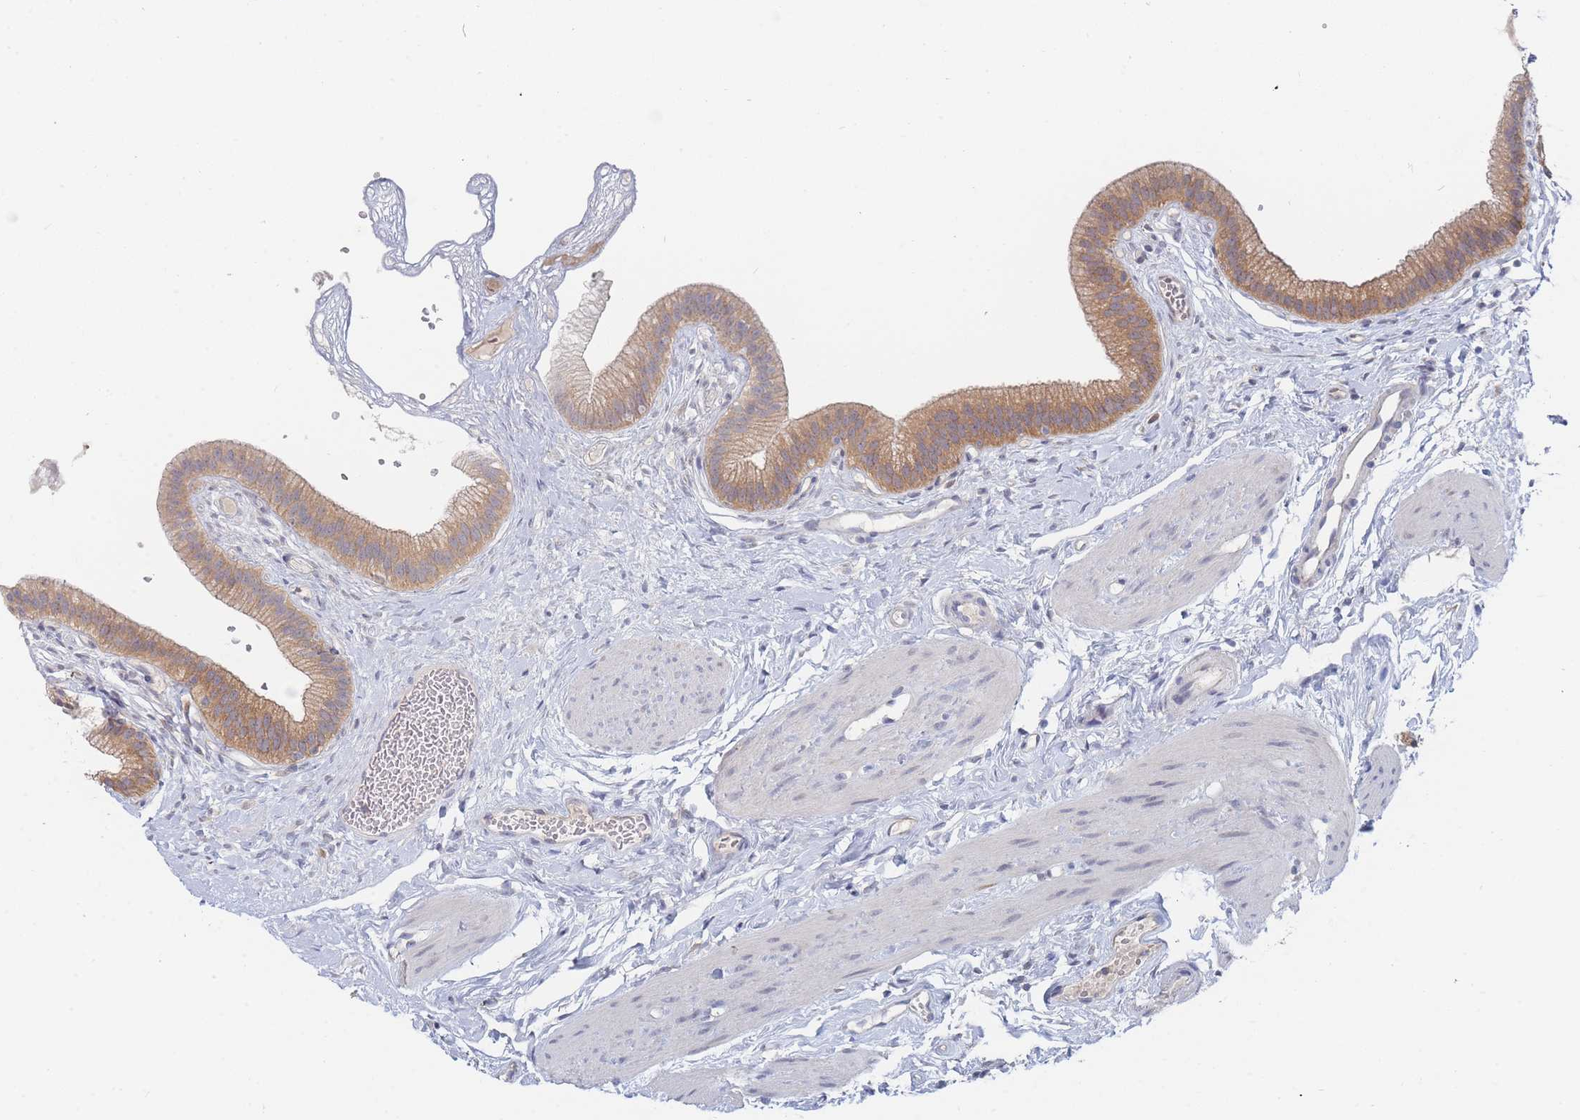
{"staining": {"intensity": "moderate", "quantity": ">75%", "location": "cytoplasmic/membranous"}, "tissue": "gallbladder", "cell_type": "Glandular cells", "image_type": "normal", "snomed": [{"axis": "morphology", "description": "Normal tissue, NOS"}, {"axis": "topography", "description": "Gallbladder"}], "caption": "DAB immunohistochemical staining of benign gallbladder displays moderate cytoplasmic/membranous protein positivity in about >75% of glandular cells.", "gene": "PPP6C", "patient": {"sex": "female", "age": 54}}